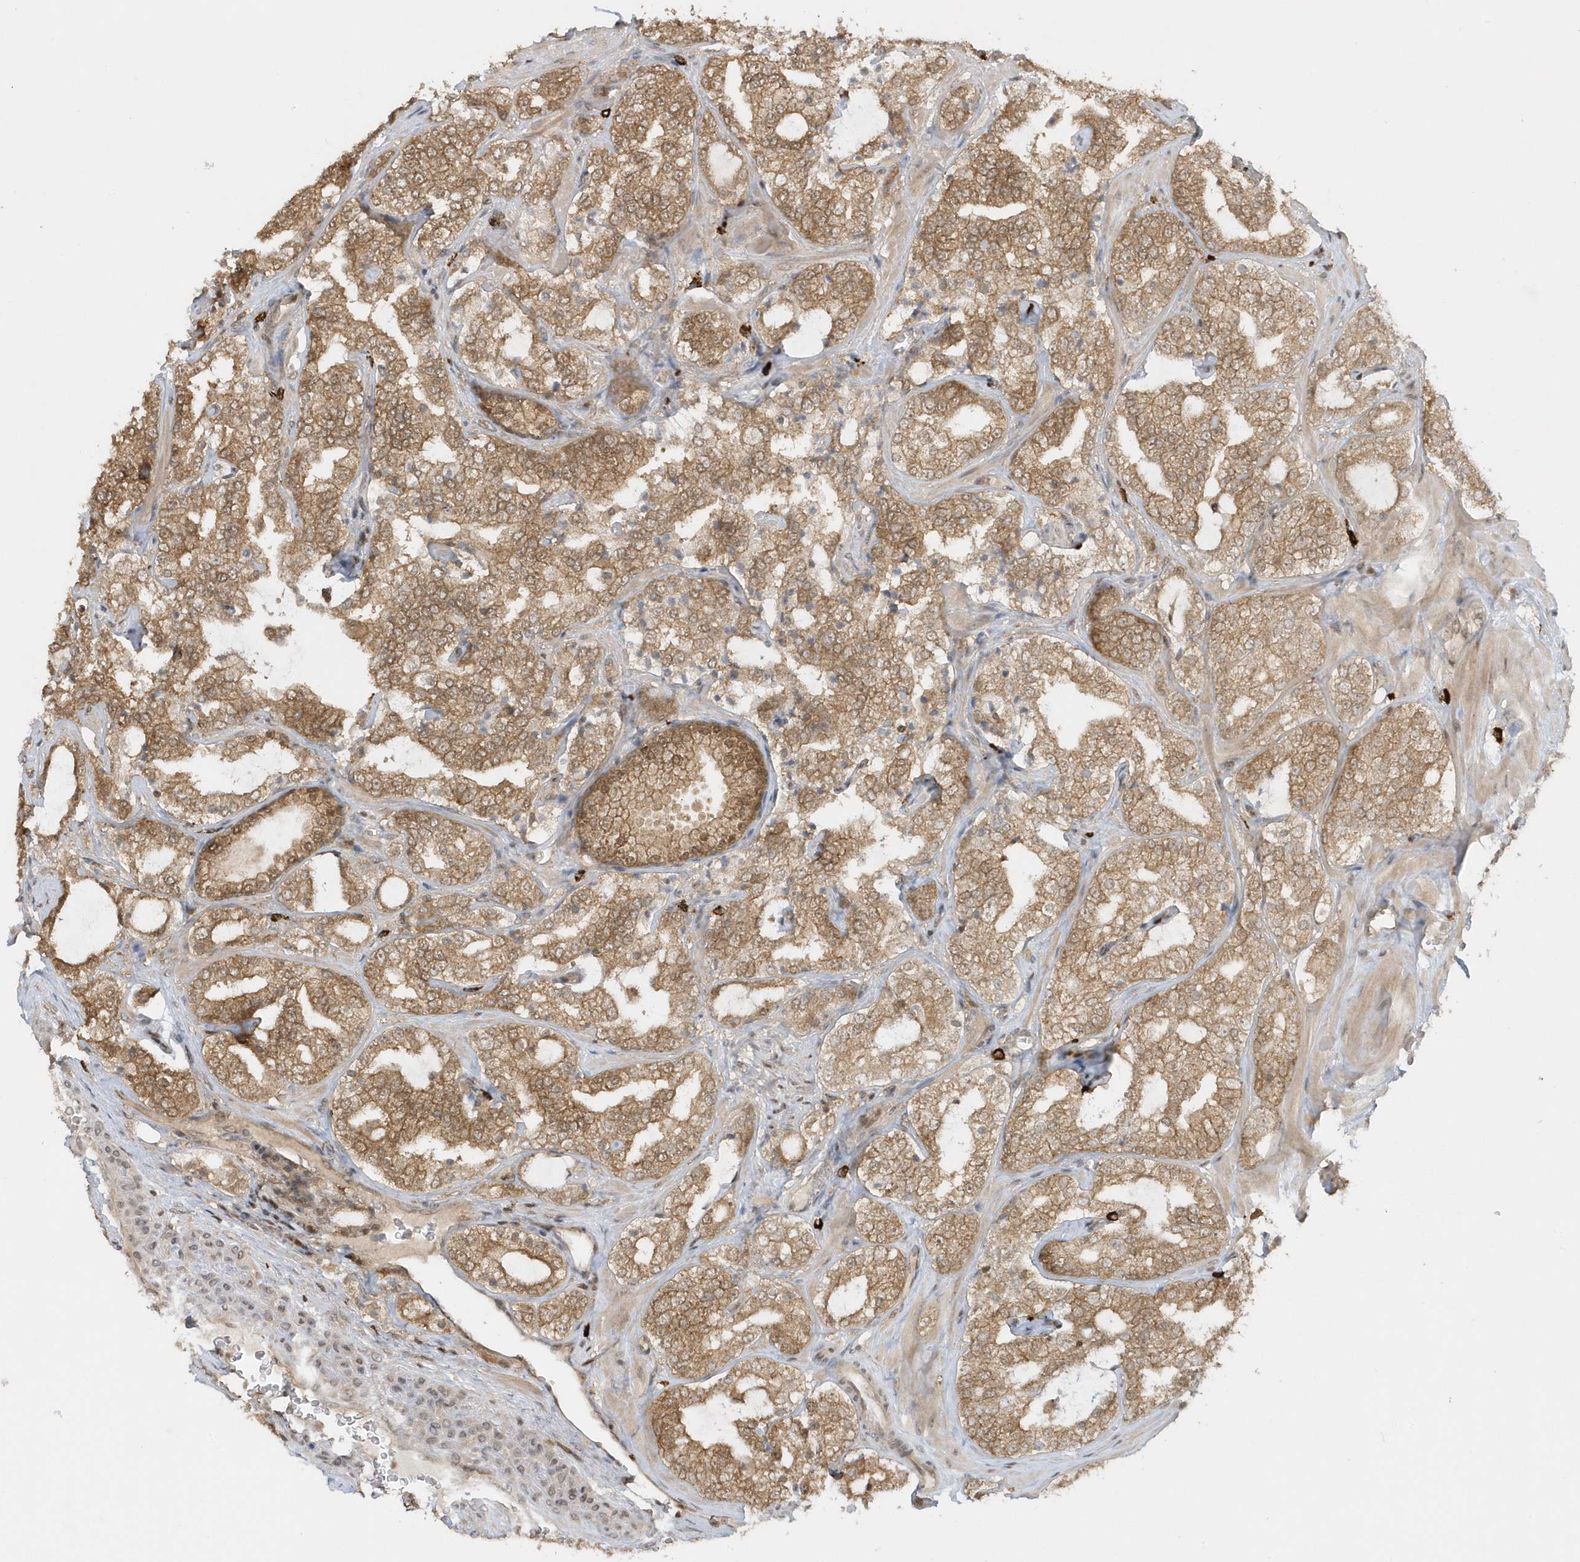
{"staining": {"intensity": "moderate", "quantity": ">75%", "location": "cytoplasmic/membranous"}, "tissue": "prostate cancer", "cell_type": "Tumor cells", "image_type": "cancer", "snomed": [{"axis": "morphology", "description": "Adenocarcinoma, High grade"}, {"axis": "topography", "description": "Prostate"}], "caption": "Prostate cancer (high-grade adenocarcinoma) stained for a protein (brown) exhibits moderate cytoplasmic/membranous positive positivity in approximately >75% of tumor cells.", "gene": "PPP1R7", "patient": {"sex": "male", "age": 64}}